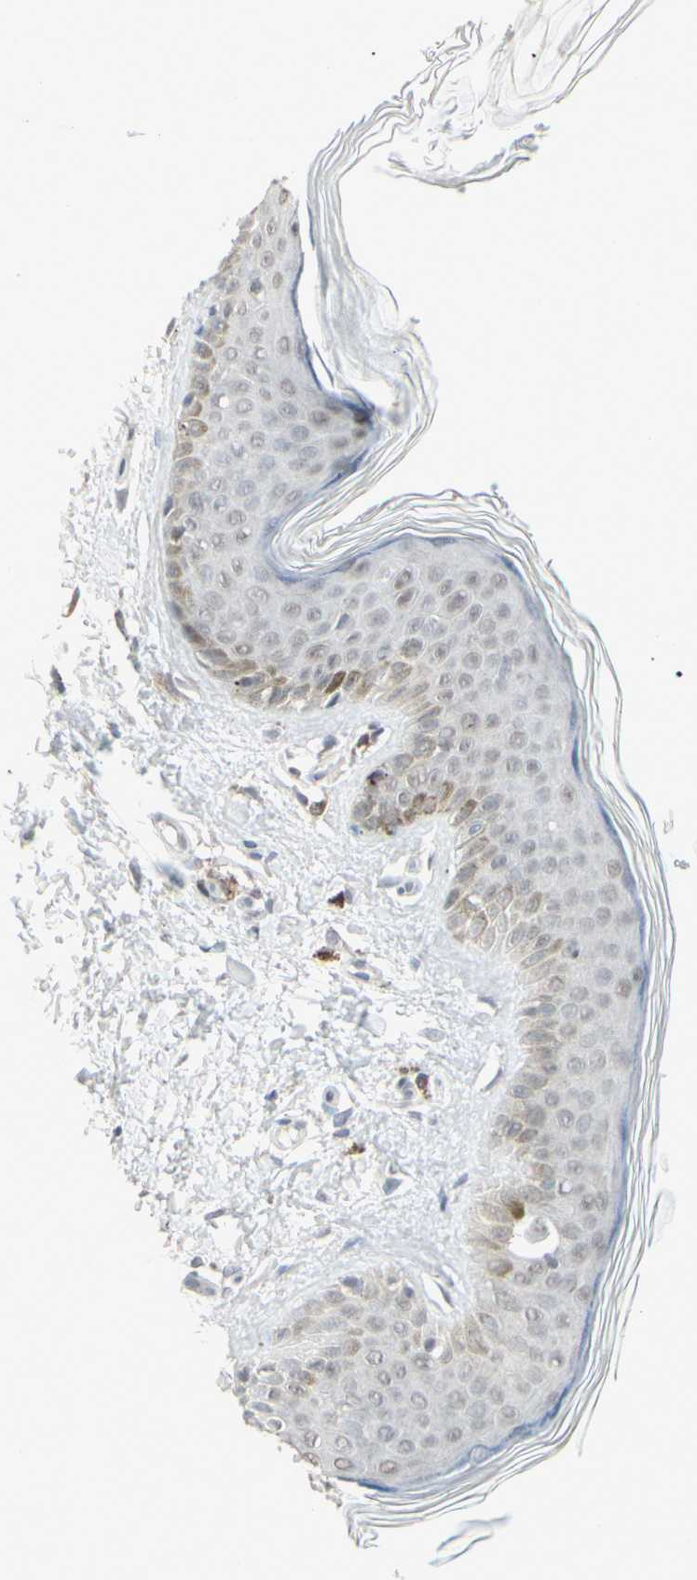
{"staining": {"intensity": "negative", "quantity": "none", "location": "none"}, "tissue": "skin", "cell_type": "Fibroblasts", "image_type": "normal", "snomed": [{"axis": "morphology", "description": "Normal tissue, NOS"}, {"axis": "topography", "description": "Skin"}], "caption": "DAB (3,3'-diaminobenzidine) immunohistochemical staining of unremarkable skin displays no significant positivity in fibroblasts.", "gene": "SAMSN1", "patient": {"sex": "male", "age": 71}}